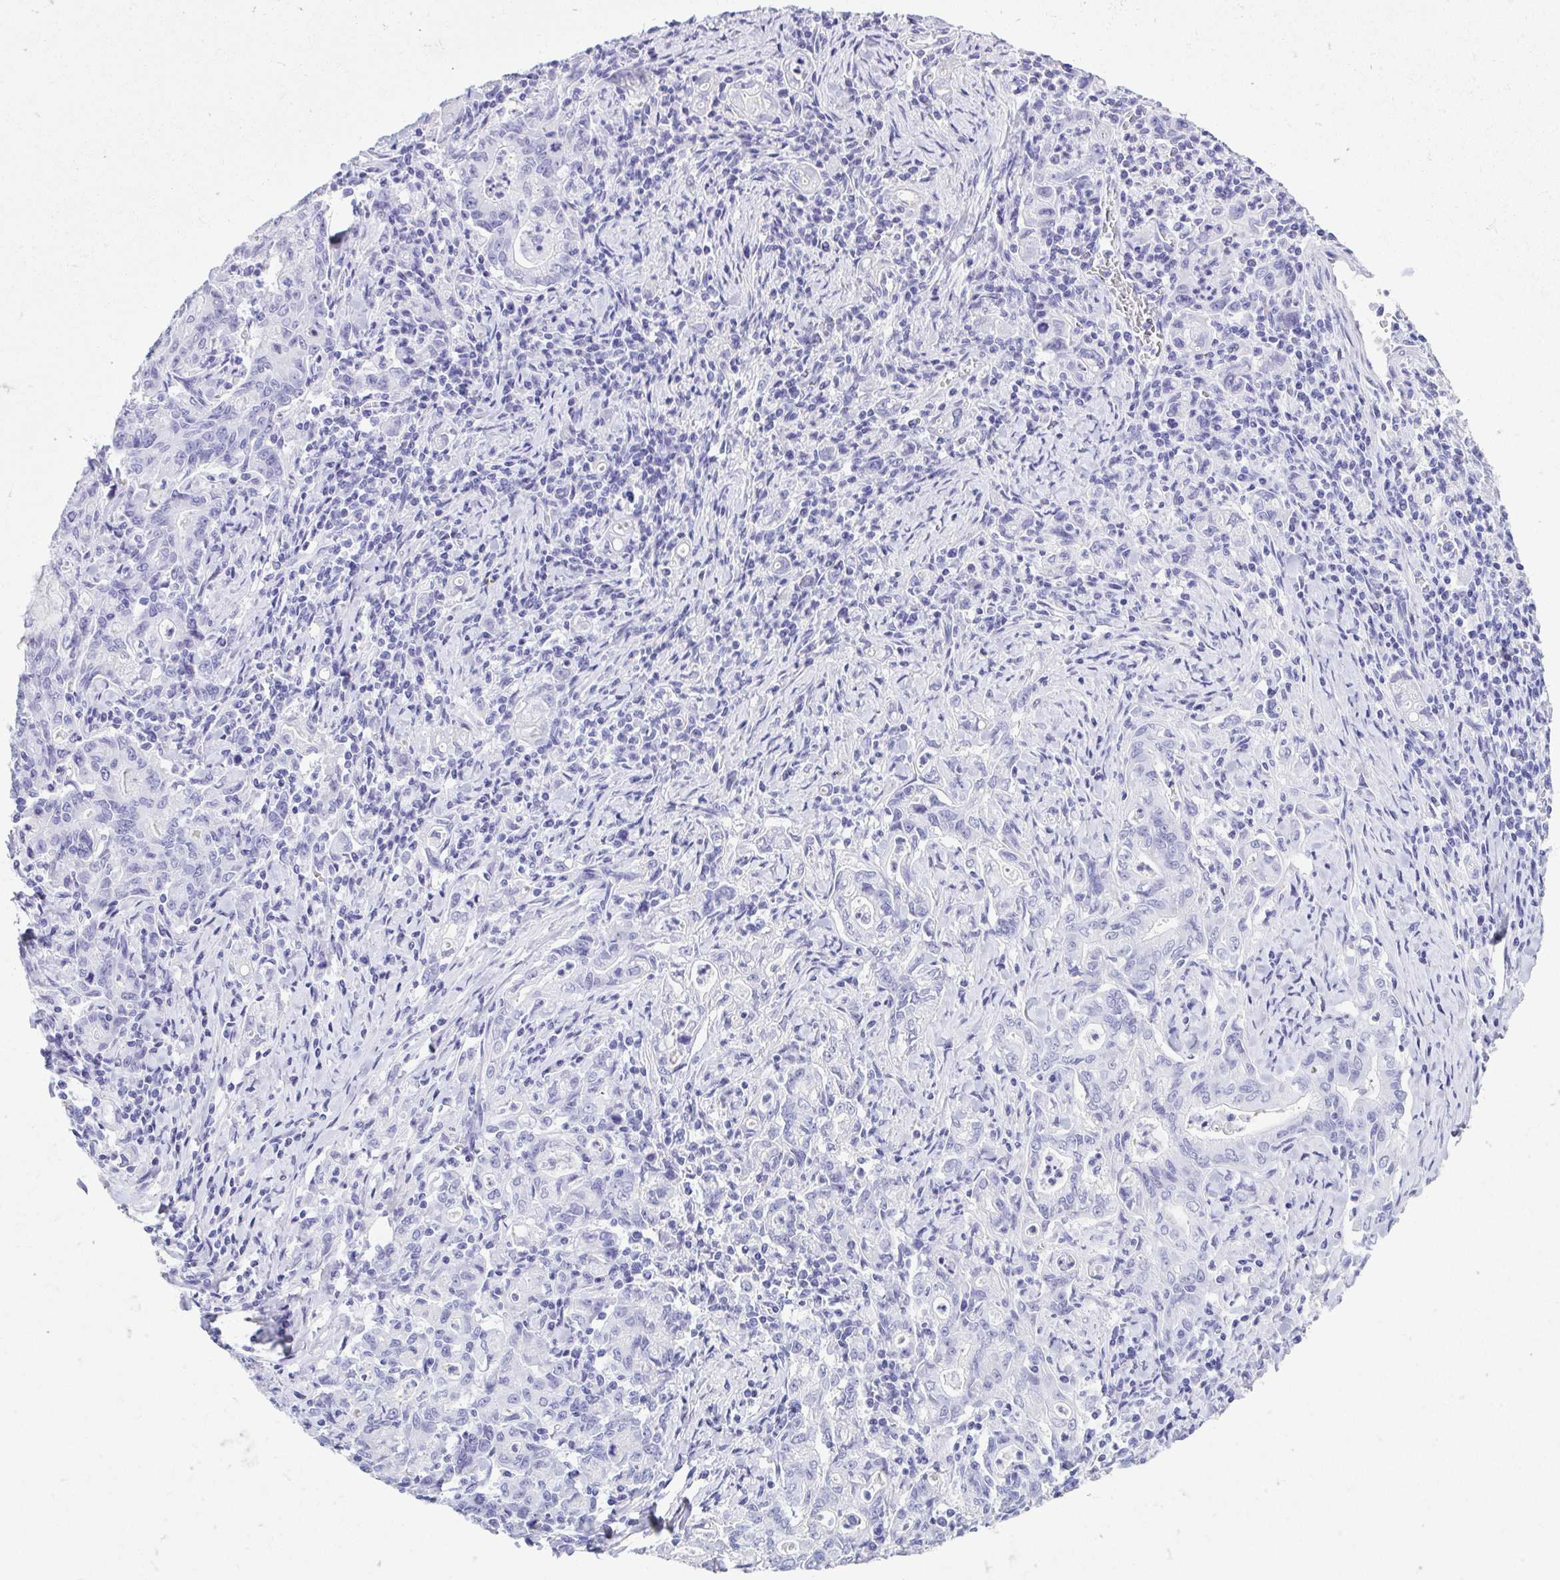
{"staining": {"intensity": "negative", "quantity": "none", "location": "none"}, "tissue": "stomach cancer", "cell_type": "Tumor cells", "image_type": "cancer", "snomed": [{"axis": "morphology", "description": "Adenocarcinoma, NOS"}, {"axis": "topography", "description": "Stomach, upper"}], "caption": "Stomach adenocarcinoma was stained to show a protein in brown. There is no significant expression in tumor cells. Brightfield microscopy of immunohistochemistry stained with DAB (brown) and hematoxylin (blue), captured at high magnification.", "gene": "GKN1", "patient": {"sex": "female", "age": 79}}